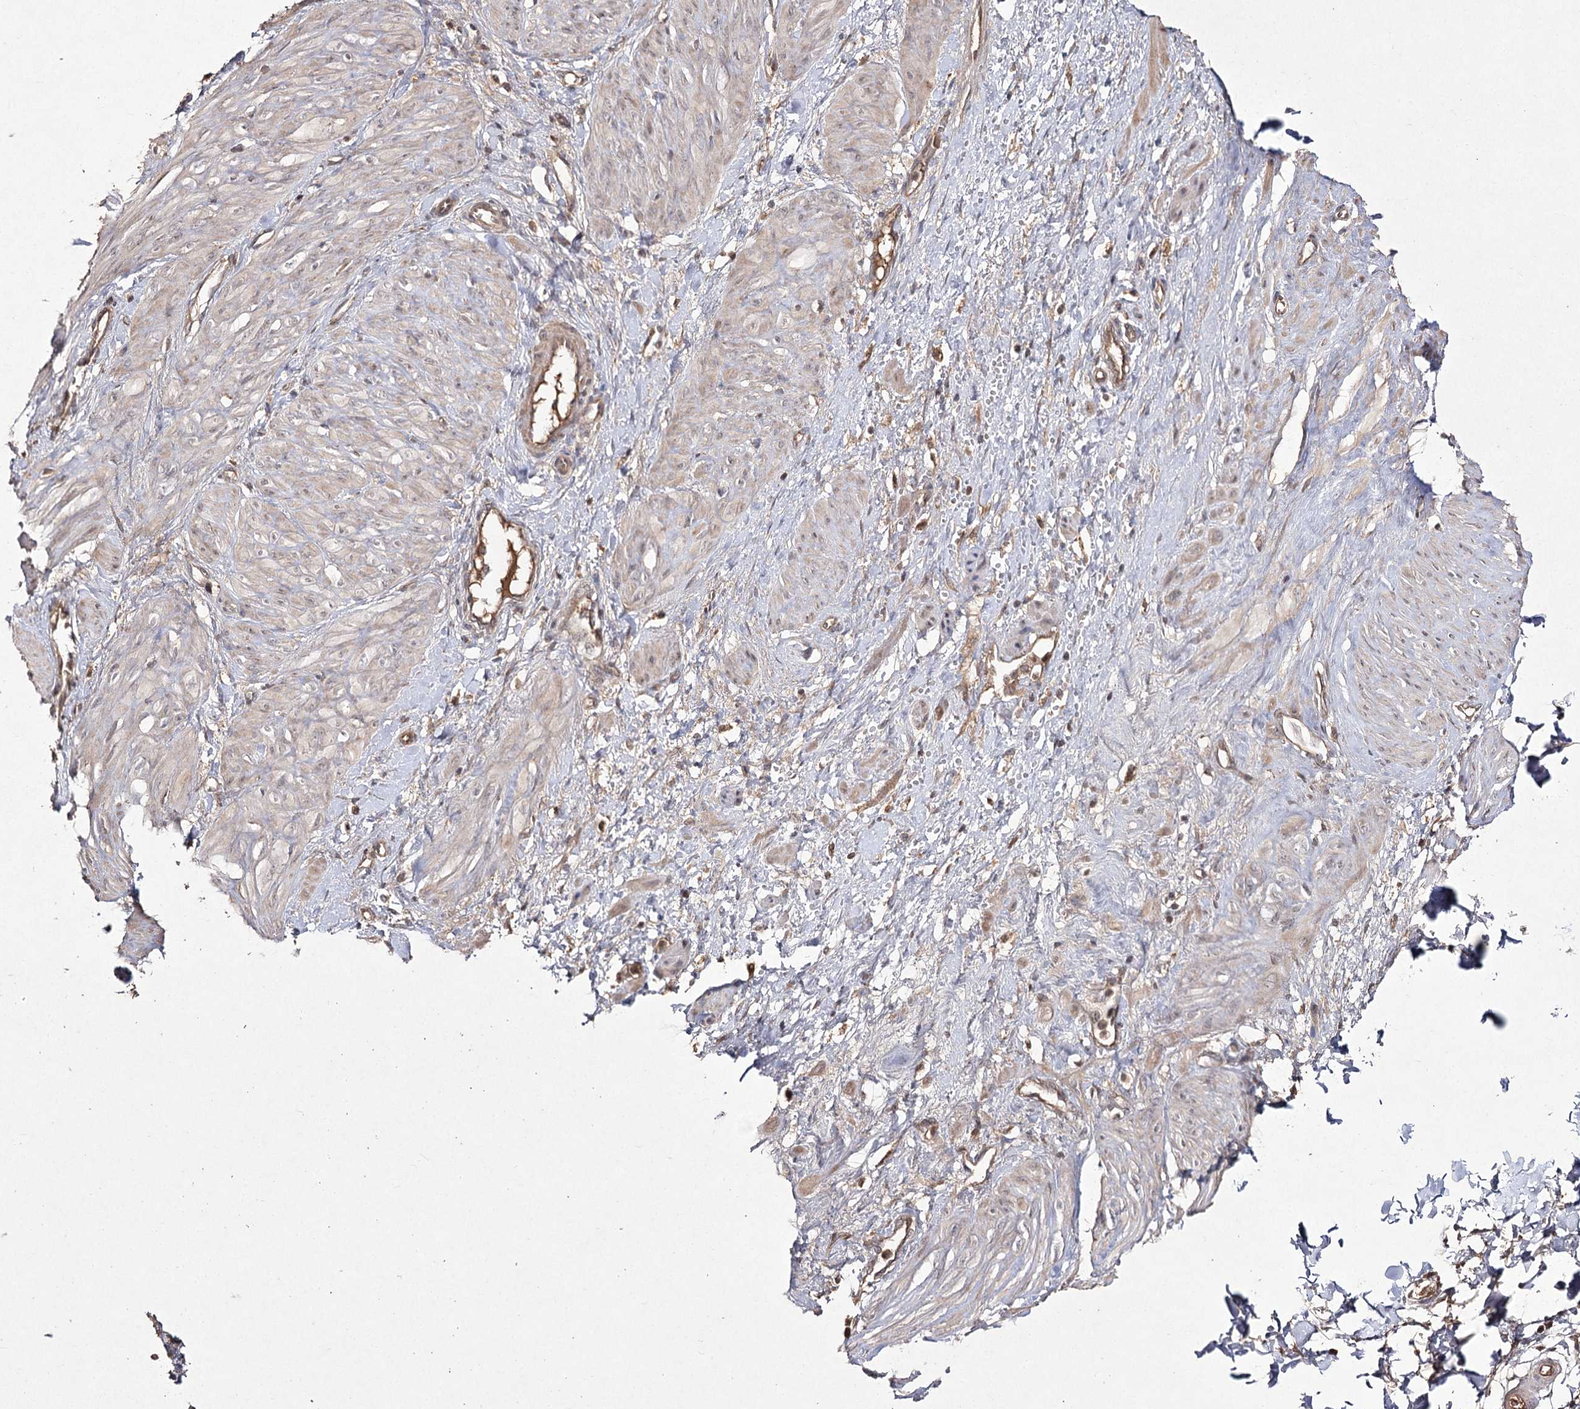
{"staining": {"intensity": "weak", "quantity": ">75%", "location": "cytoplasmic/membranous"}, "tissue": "smooth muscle", "cell_type": "Smooth muscle cells", "image_type": "normal", "snomed": [{"axis": "morphology", "description": "Normal tissue, NOS"}, {"axis": "topography", "description": "Endometrium"}], "caption": "Immunohistochemical staining of normal smooth muscle displays weak cytoplasmic/membranous protein expression in about >75% of smooth muscle cells.", "gene": "FANCL", "patient": {"sex": "female", "age": 33}}